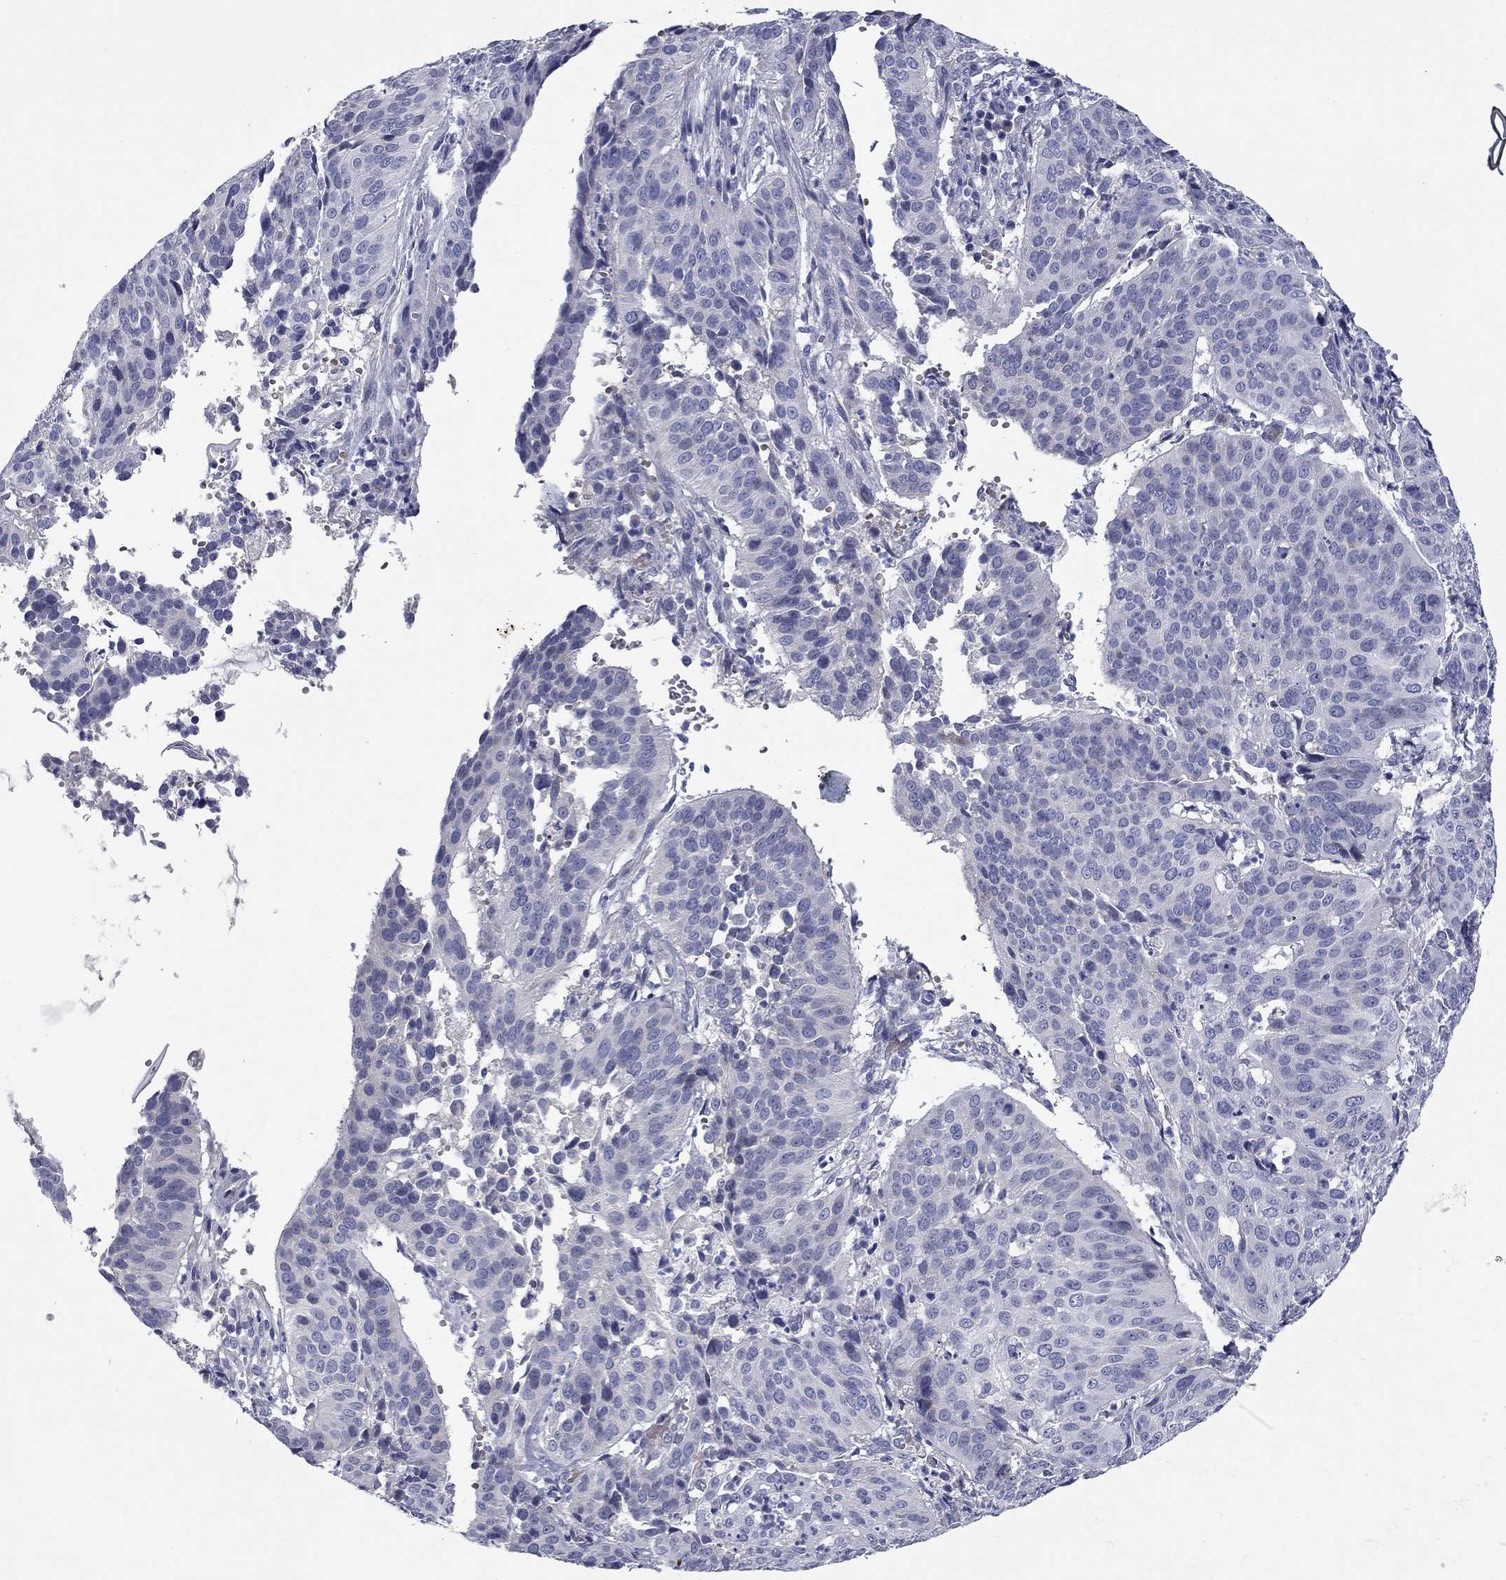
{"staining": {"intensity": "negative", "quantity": "none", "location": "none"}, "tissue": "cervical cancer", "cell_type": "Tumor cells", "image_type": "cancer", "snomed": [{"axis": "morphology", "description": "Normal tissue, NOS"}, {"axis": "morphology", "description": "Squamous cell carcinoma, NOS"}, {"axis": "topography", "description": "Cervix"}], "caption": "Immunohistochemistry of human cervical cancer (squamous cell carcinoma) displays no expression in tumor cells.", "gene": "UNC119B", "patient": {"sex": "female", "age": 39}}